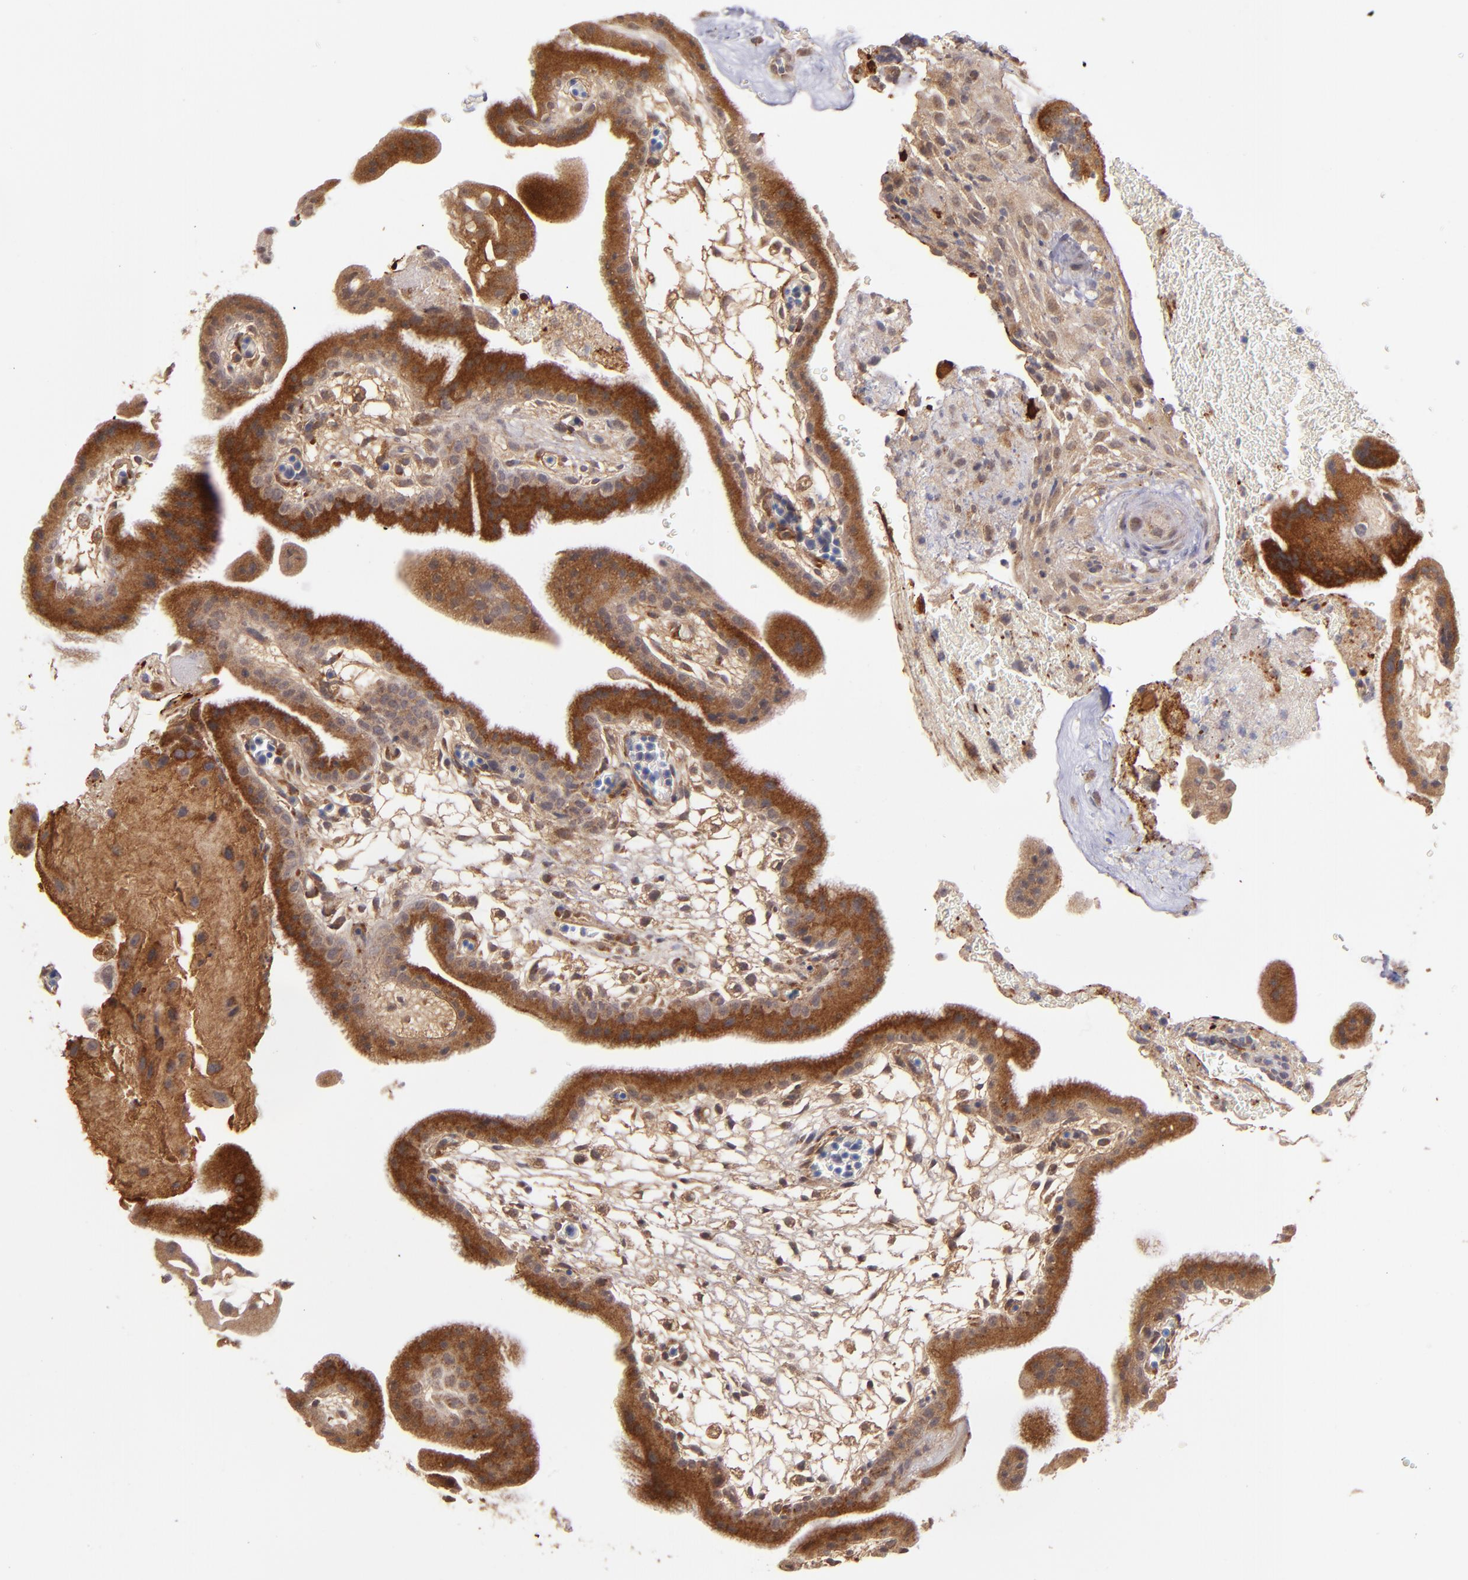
{"staining": {"intensity": "weak", "quantity": ">75%", "location": "cytoplasmic/membranous"}, "tissue": "placenta", "cell_type": "Decidual cells", "image_type": "normal", "snomed": [{"axis": "morphology", "description": "Normal tissue, NOS"}, {"axis": "topography", "description": "Placenta"}], "caption": "DAB (3,3'-diaminobenzidine) immunohistochemical staining of unremarkable human placenta displays weak cytoplasmic/membranous protein positivity in about >75% of decidual cells.", "gene": "ZFYVE1", "patient": {"sex": "female", "age": 19}}